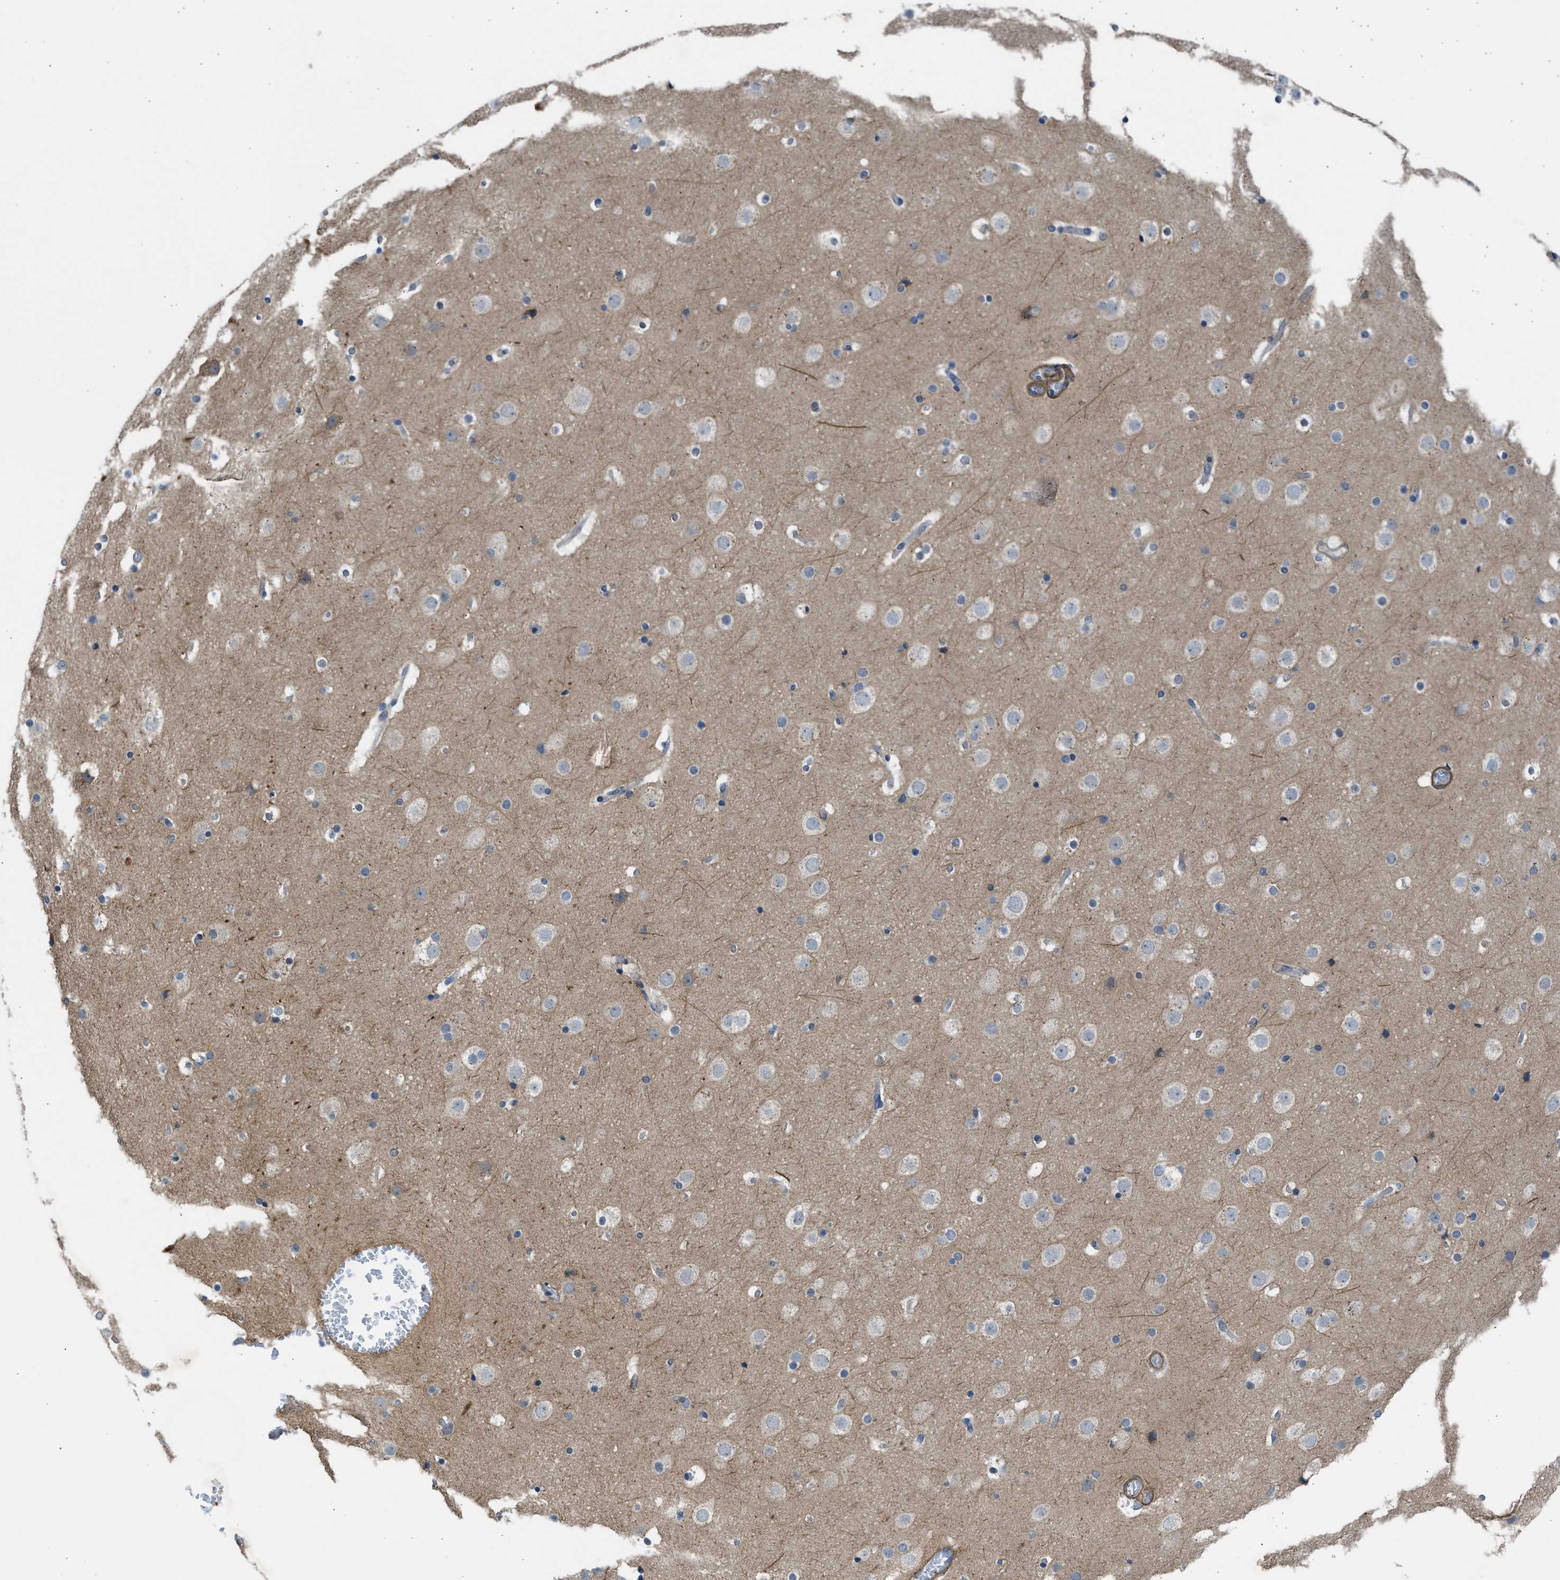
{"staining": {"intensity": "moderate", "quantity": "<25%", "location": "cytoplasmic/membranous"}, "tissue": "cerebral cortex", "cell_type": "Endothelial cells", "image_type": "normal", "snomed": [{"axis": "morphology", "description": "Normal tissue, NOS"}, {"axis": "topography", "description": "Cerebral cortex"}], "caption": "Protein staining of unremarkable cerebral cortex demonstrates moderate cytoplasmic/membranous positivity in approximately <25% of endothelial cells. (DAB (3,3'-diaminobenzidine) IHC, brown staining for protein, blue staining for nuclei).", "gene": "PCNX3", "patient": {"sex": "male", "age": 57}}